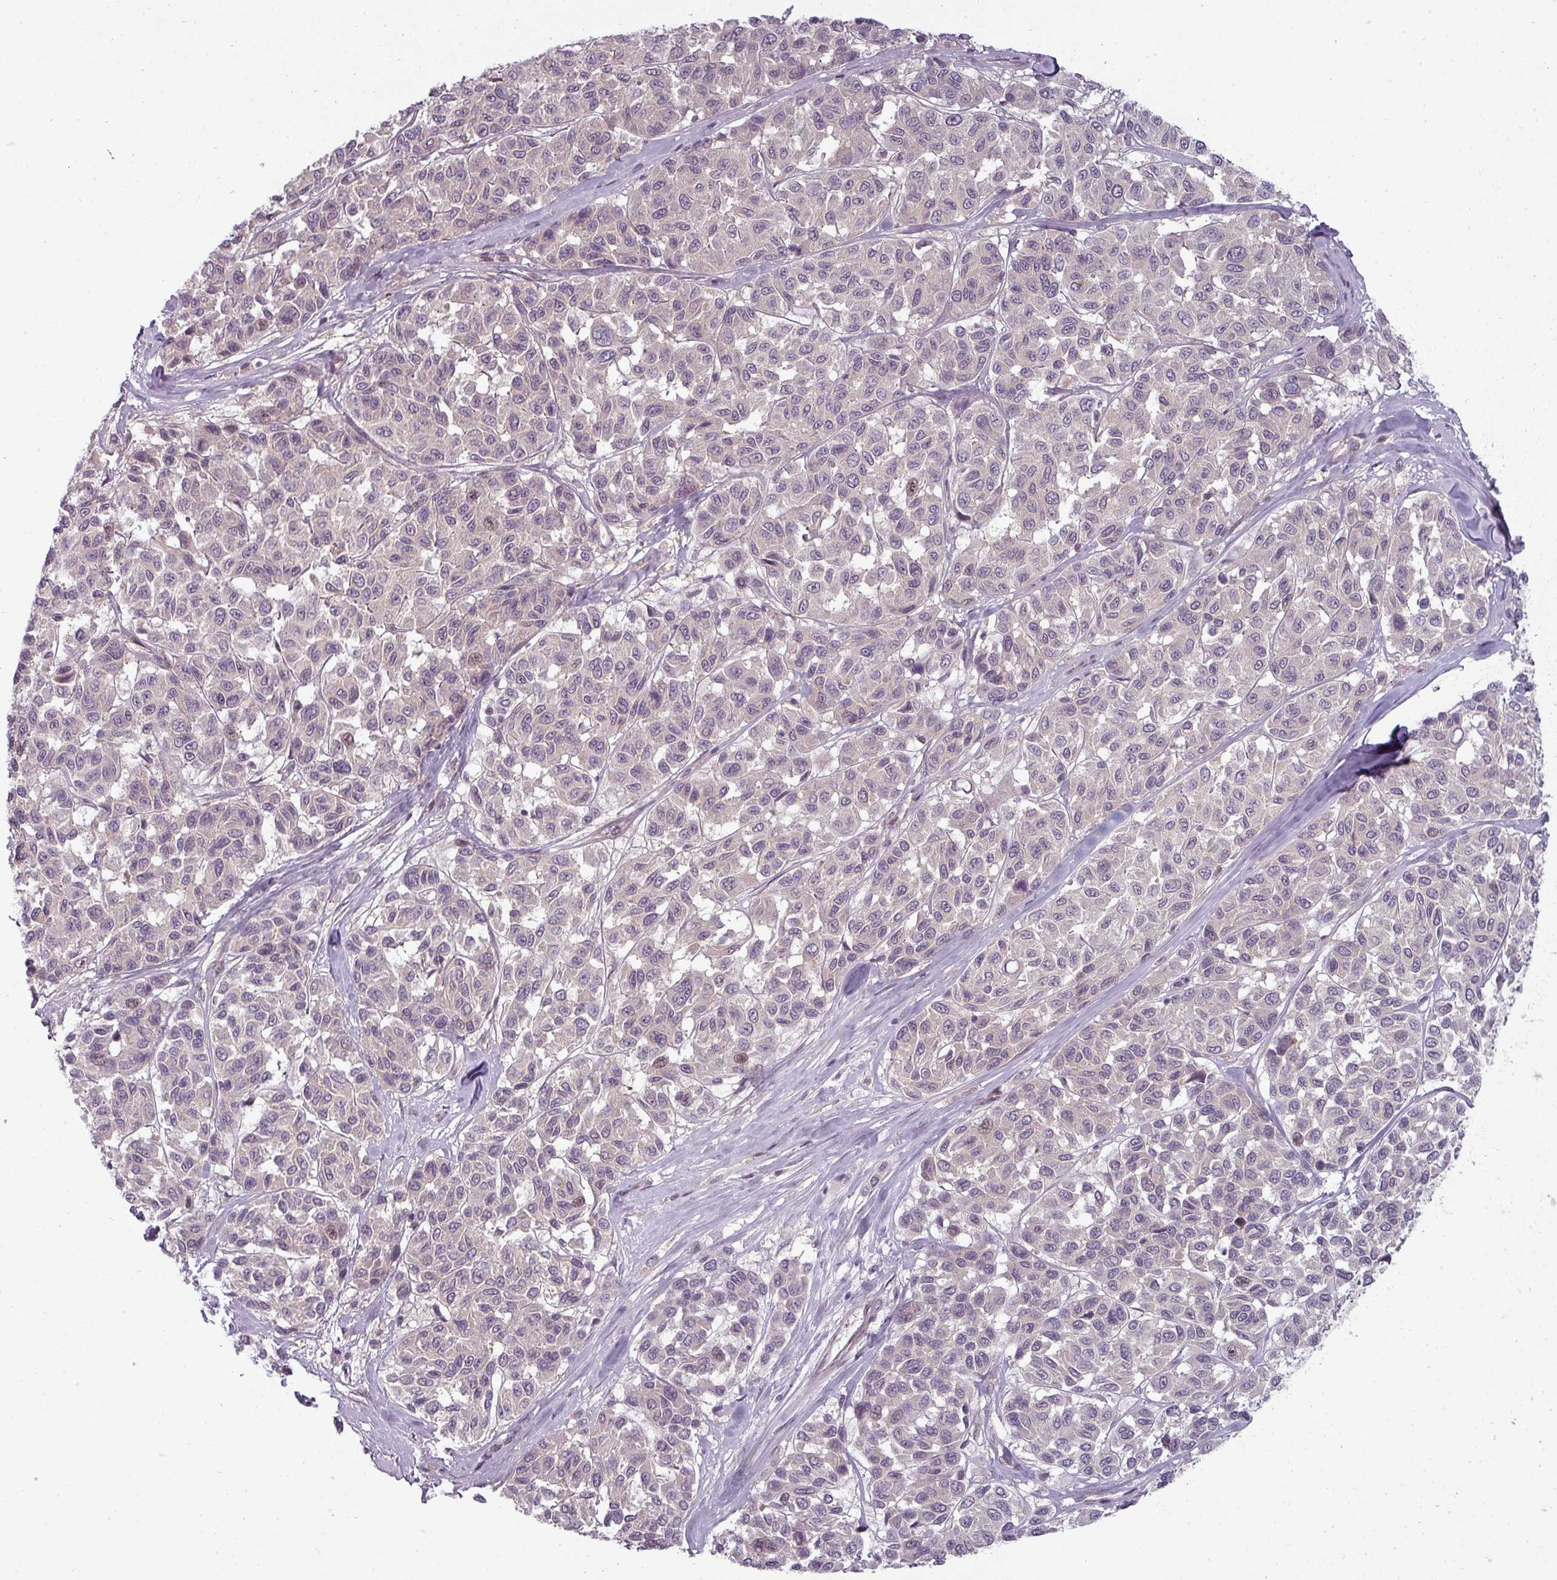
{"staining": {"intensity": "negative", "quantity": "none", "location": "none"}, "tissue": "melanoma", "cell_type": "Tumor cells", "image_type": "cancer", "snomed": [{"axis": "morphology", "description": "Malignant melanoma, NOS"}, {"axis": "topography", "description": "Skin"}], "caption": "The histopathology image exhibits no staining of tumor cells in melanoma.", "gene": "SLC16A9", "patient": {"sex": "female", "age": 66}}